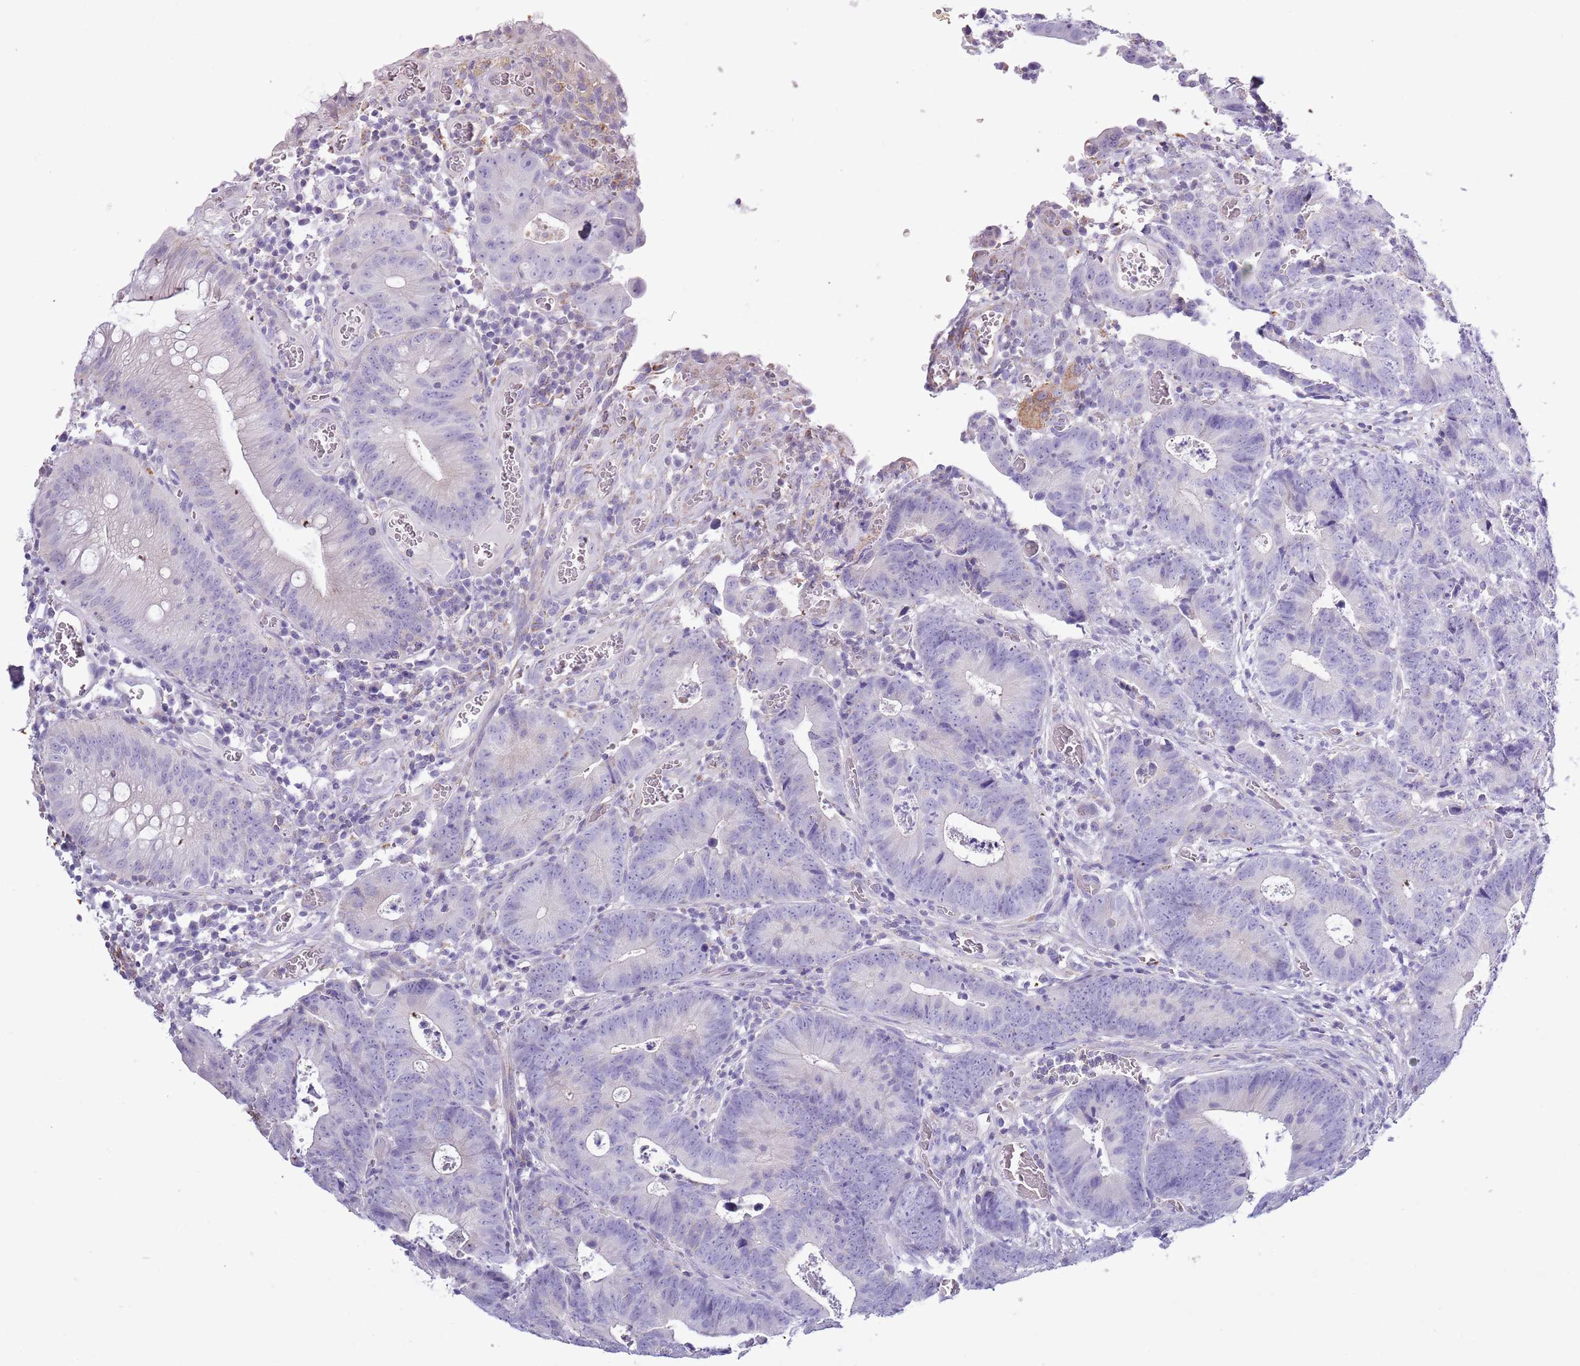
{"staining": {"intensity": "negative", "quantity": "none", "location": "none"}, "tissue": "colorectal cancer", "cell_type": "Tumor cells", "image_type": "cancer", "snomed": [{"axis": "morphology", "description": "Adenocarcinoma, NOS"}, {"axis": "topography", "description": "Colon"}], "caption": "Colorectal cancer (adenocarcinoma) was stained to show a protein in brown. There is no significant positivity in tumor cells. The staining is performed using DAB (3,3'-diaminobenzidine) brown chromogen with nuclei counter-stained in using hematoxylin.", "gene": "SLC23A1", "patient": {"sex": "female", "age": 57}}